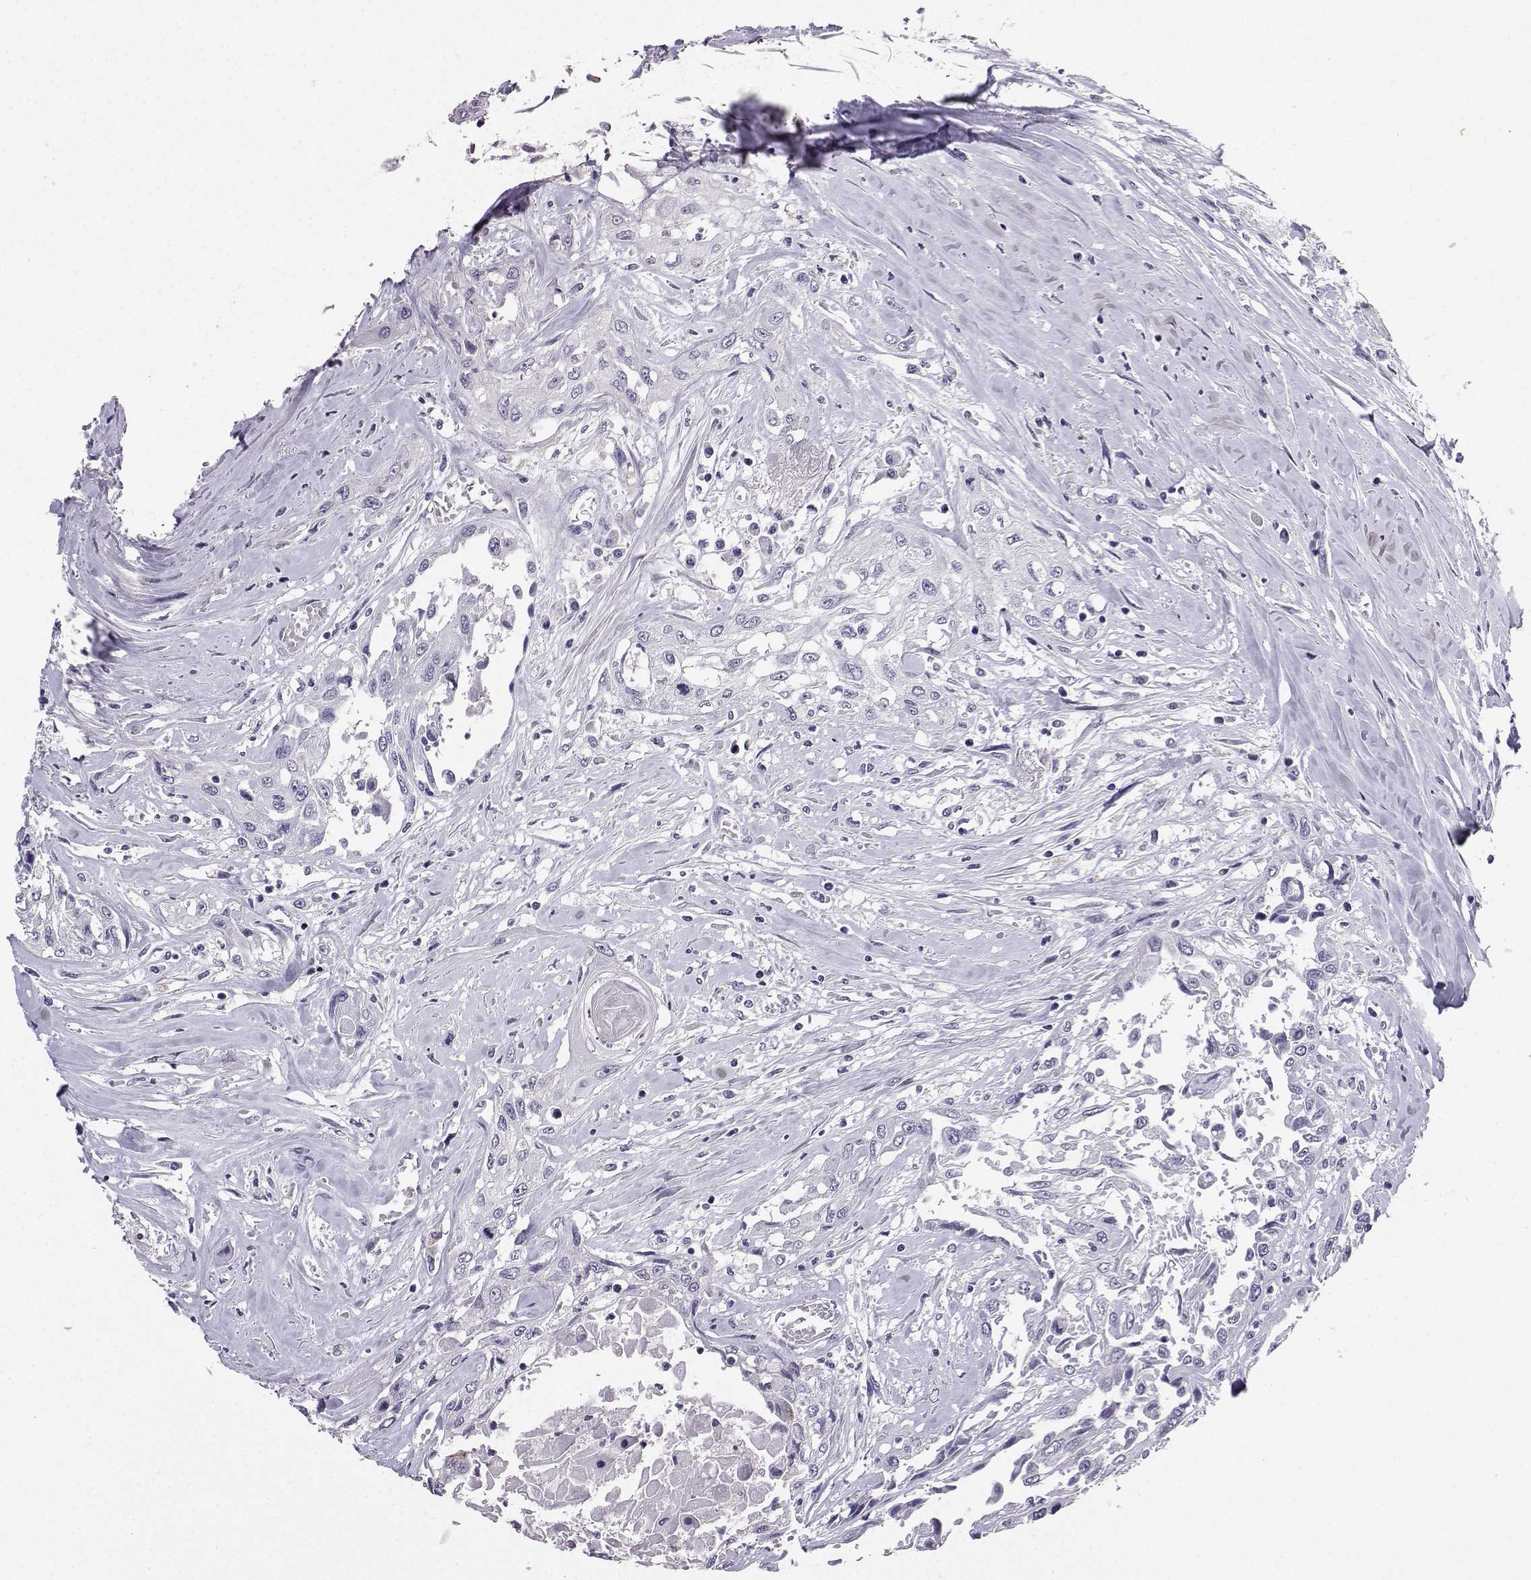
{"staining": {"intensity": "negative", "quantity": "none", "location": "none"}, "tissue": "head and neck cancer", "cell_type": "Tumor cells", "image_type": "cancer", "snomed": [{"axis": "morphology", "description": "Normal tissue, NOS"}, {"axis": "morphology", "description": "Squamous cell carcinoma, NOS"}, {"axis": "topography", "description": "Oral tissue"}, {"axis": "topography", "description": "Peripheral nerve tissue"}, {"axis": "topography", "description": "Head-Neck"}], "caption": "Tumor cells are negative for protein expression in human head and neck cancer. Brightfield microscopy of immunohistochemistry (IHC) stained with DAB (3,3'-diaminobenzidine) (brown) and hematoxylin (blue), captured at high magnification.", "gene": "SPAG11B", "patient": {"sex": "female", "age": 59}}